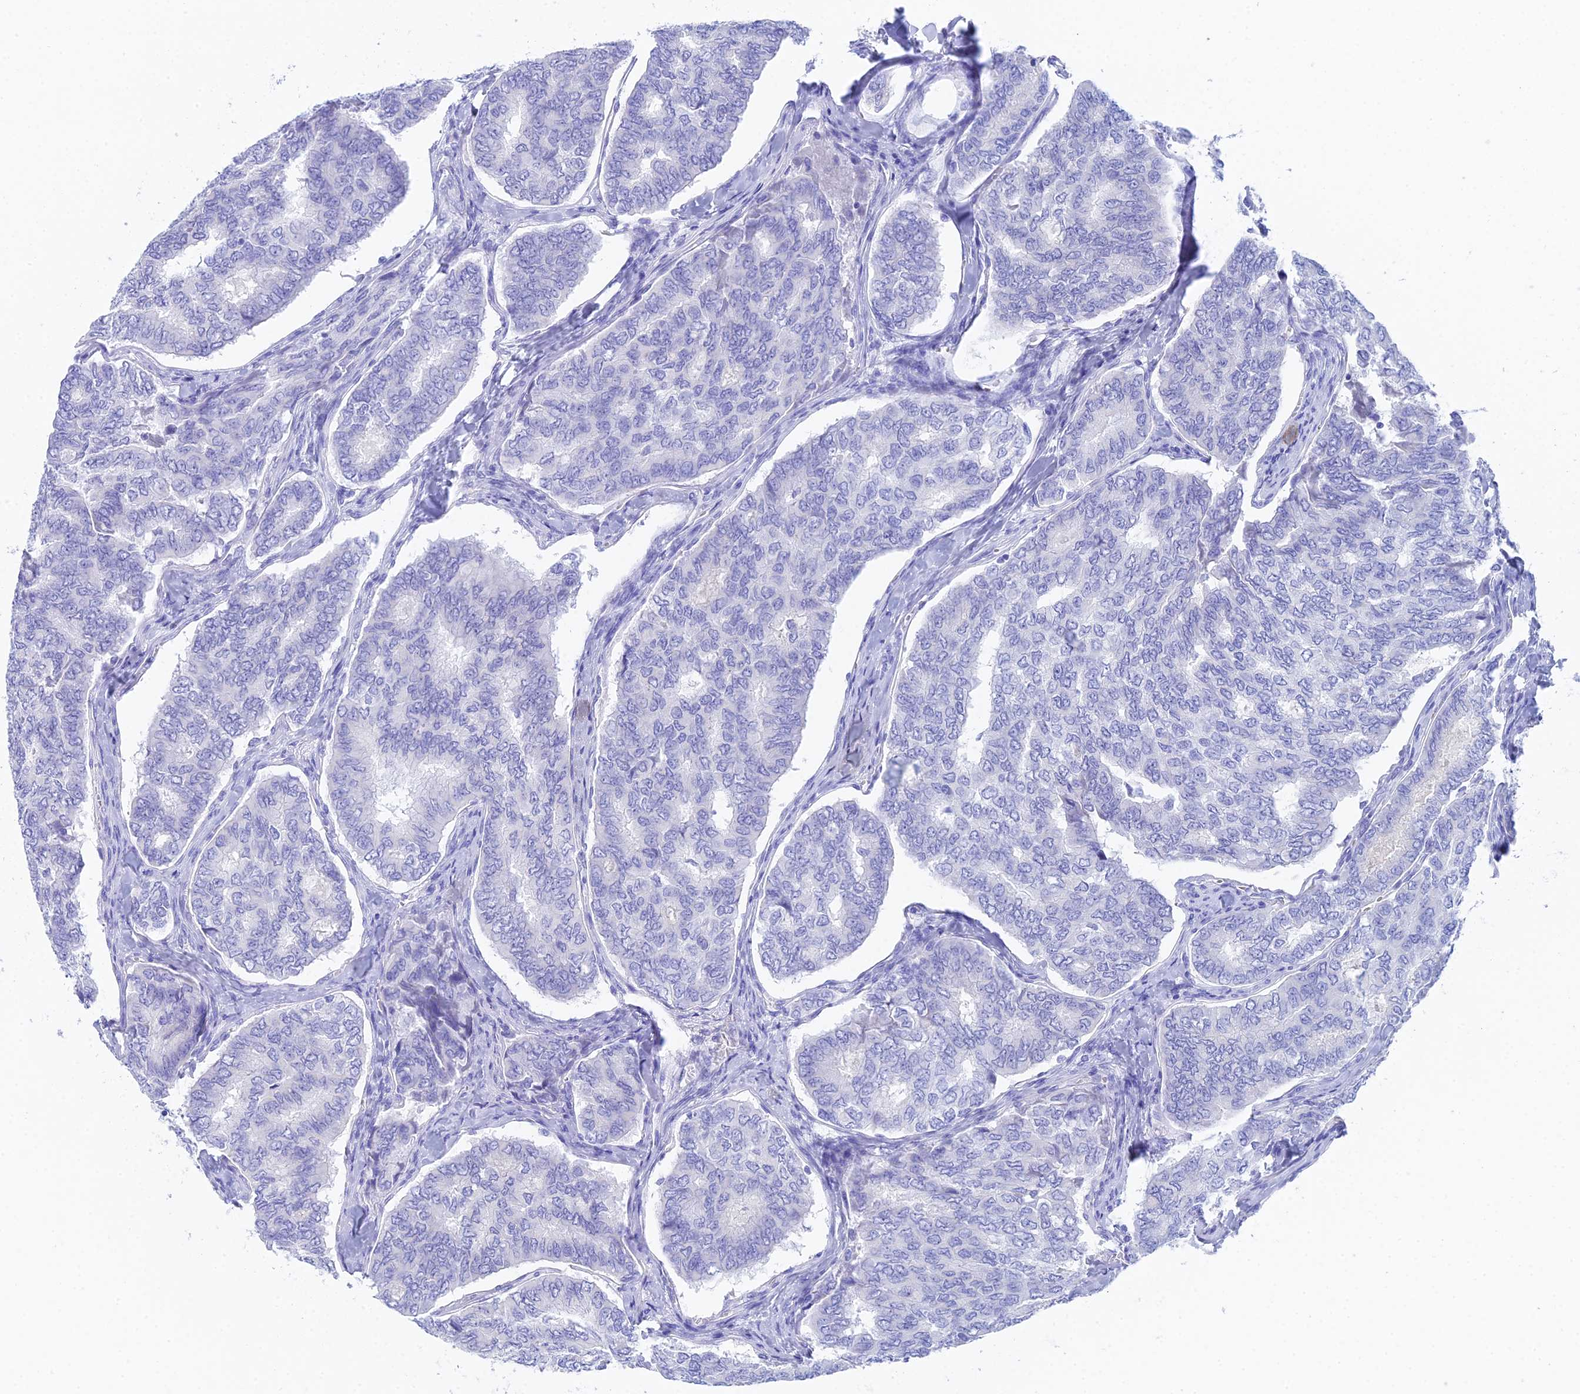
{"staining": {"intensity": "negative", "quantity": "none", "location": "none"}, "tissue": "thyroid cancer", "cell_type": "Tumor cells", "image_type": "cancer", "snomed": [{"axis": "morphology", "description": "Papillary adenocarcinoma, NOS"}, {"axis": "topography", "description": "Thyroid gland"}], "caption": "An immunohistochemistry photomicrograph of thyroid papillary adenocarcinoma is shown. There is no staining in tumor cells of thyroid papillary adenocarcinoma. (Stains: DAB (3,3'-diaminobenzidine) immunohistochemistry (IHC) with hematoxylin counter stain, Microscopy: brightfield microscopy at high magnification).", "gene": "REG1A", "patient": {"sex": "female", "age": 35}}